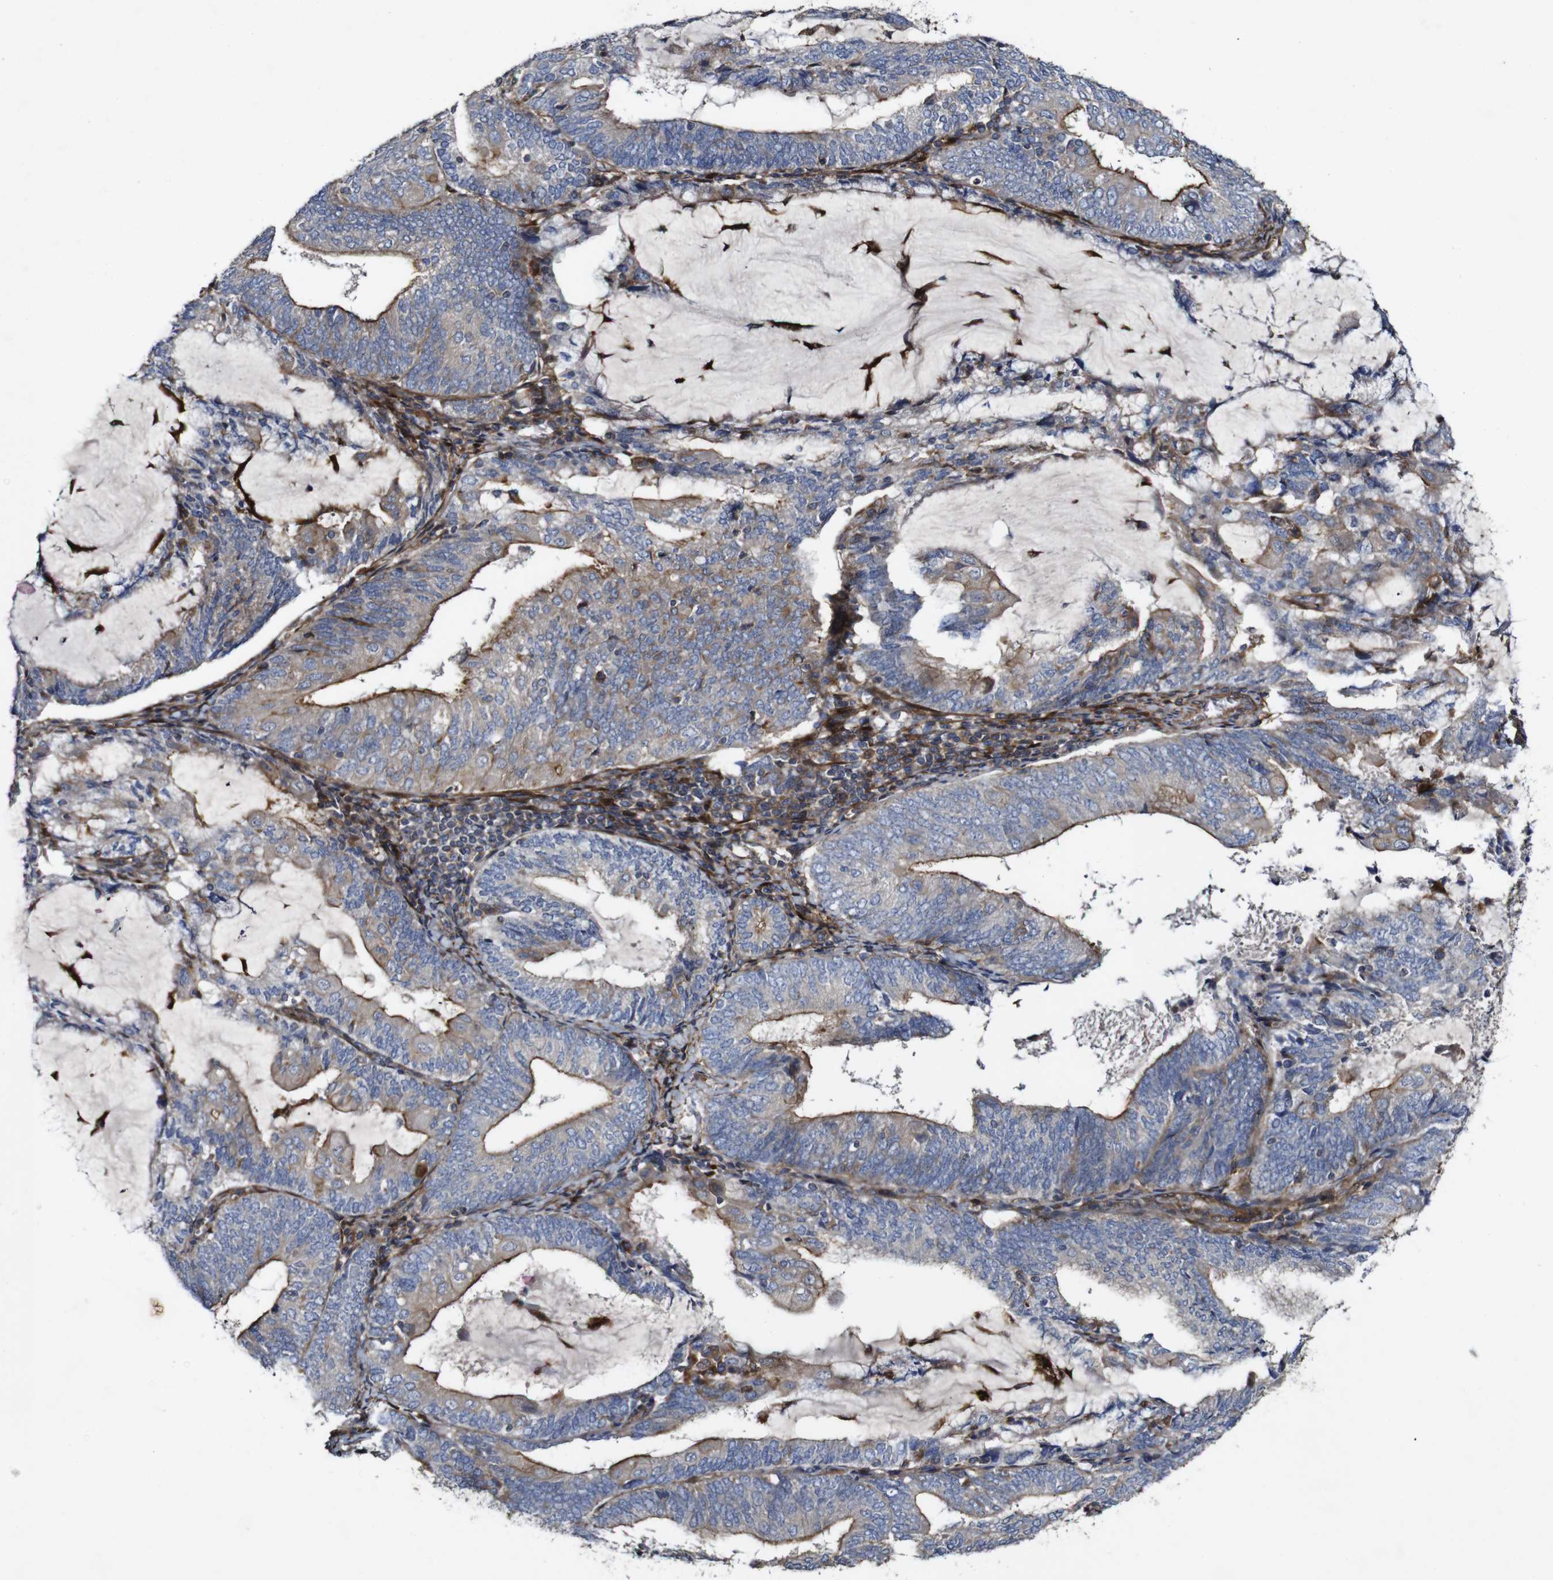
{"staining": {"intensity": "moderate", "quantity": ">75%", "location": "cytoplasmic/membranous"}, "tissue": "endometrial cancer", "cell_type": "Tumor cells", "image_type": "cancer", "snomed": [{"axis": "morphology", "description": "Adenocarcinoma, NOS"}, {"axis": "topography", "description": "Endometrium"}], "caption": "Protein expression analysis of adenocarcinoma (endometrial) demonstrates moderate cytoplasmic/membranous expression in approximately >75% of tumor cells. The protein is shown in brown color, while the nuclei are stained blue.", "gene": "GSDME", "patient": {"sex": "female", "age": 81}}